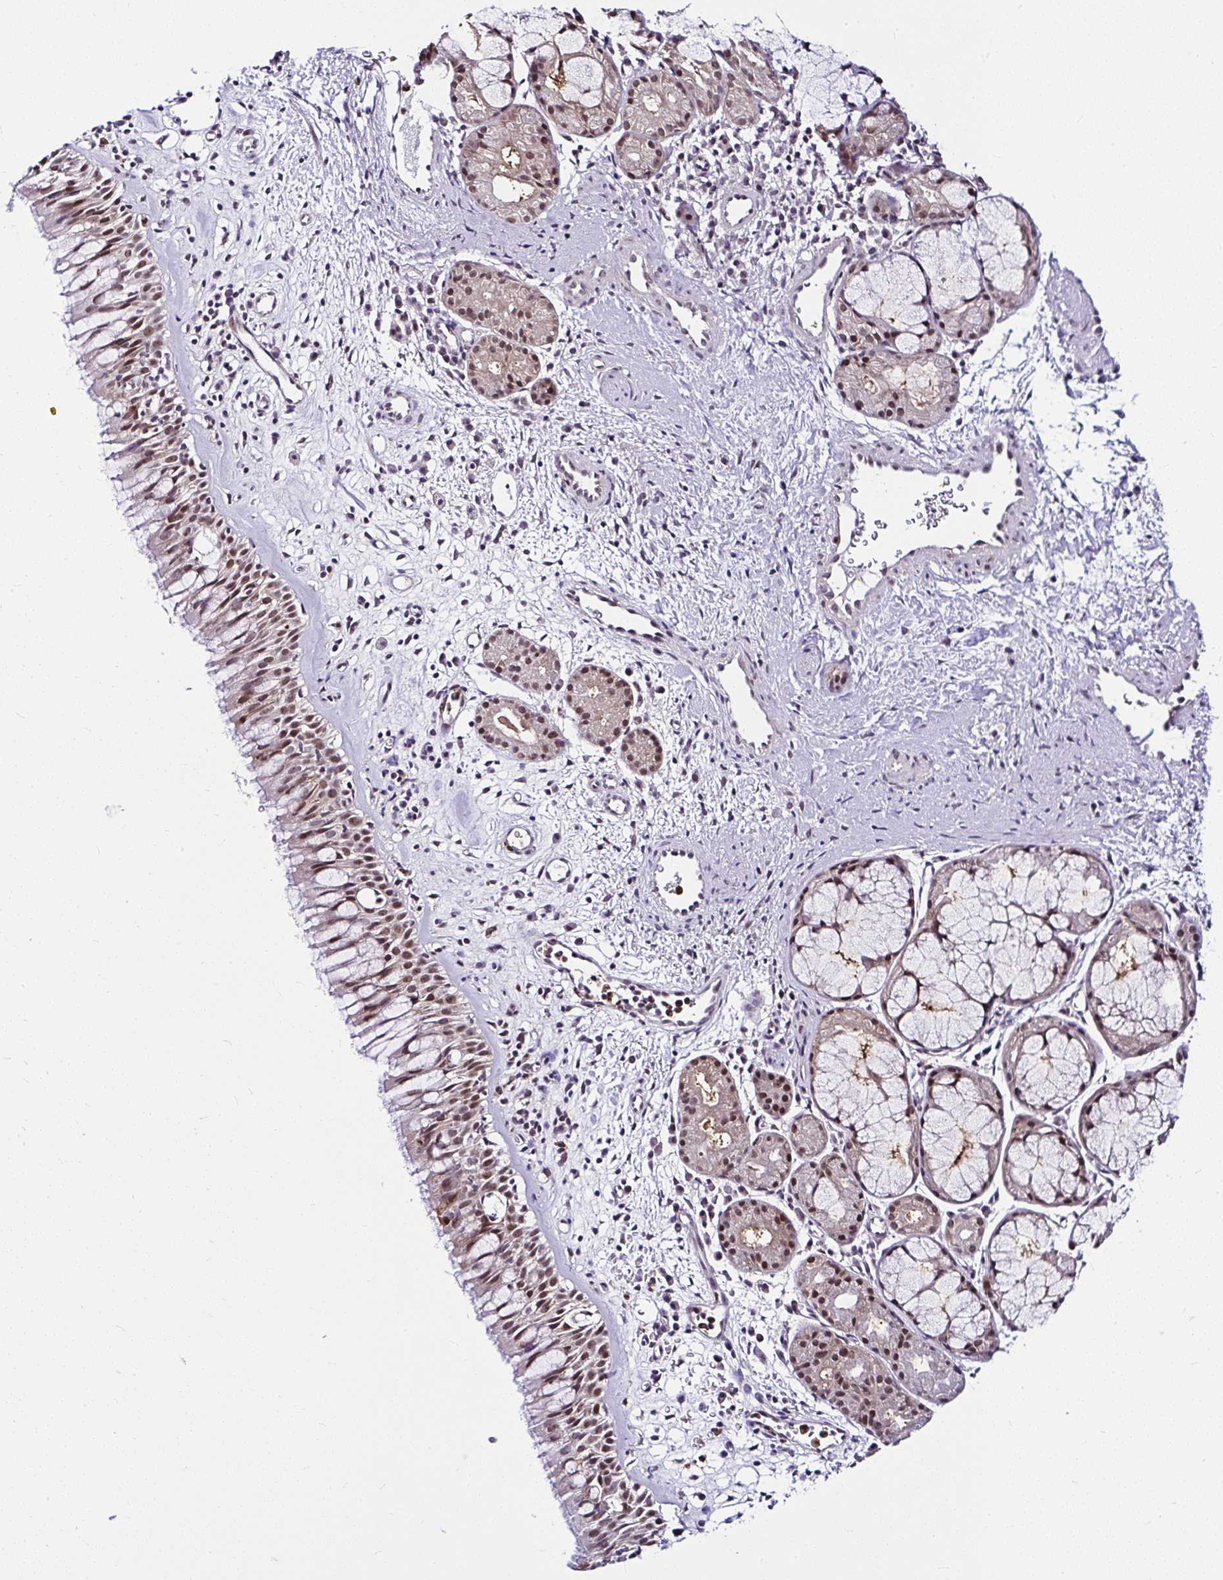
{"staining": {"intensity": "moderate", "quantity": ">75%", "location": "nuclear"}, "tissue": "nasopharynx", "cell_type": "Respiratory epithelial cells", "image_type": "normal", "snomed": [{"axis": "morphology", "description": "Normal tissue, NOS"}, {"axis": "topography", "description": "Nasopharynx"}], "caption": "Normal nasopharynx was stained to show a protein in brown. There is medium levels of moderate nuclear expression in approximately >75% of respiratory epithelial cells.", "gene": "PIN4", "patient": {"sex": "male", "age": 65}}